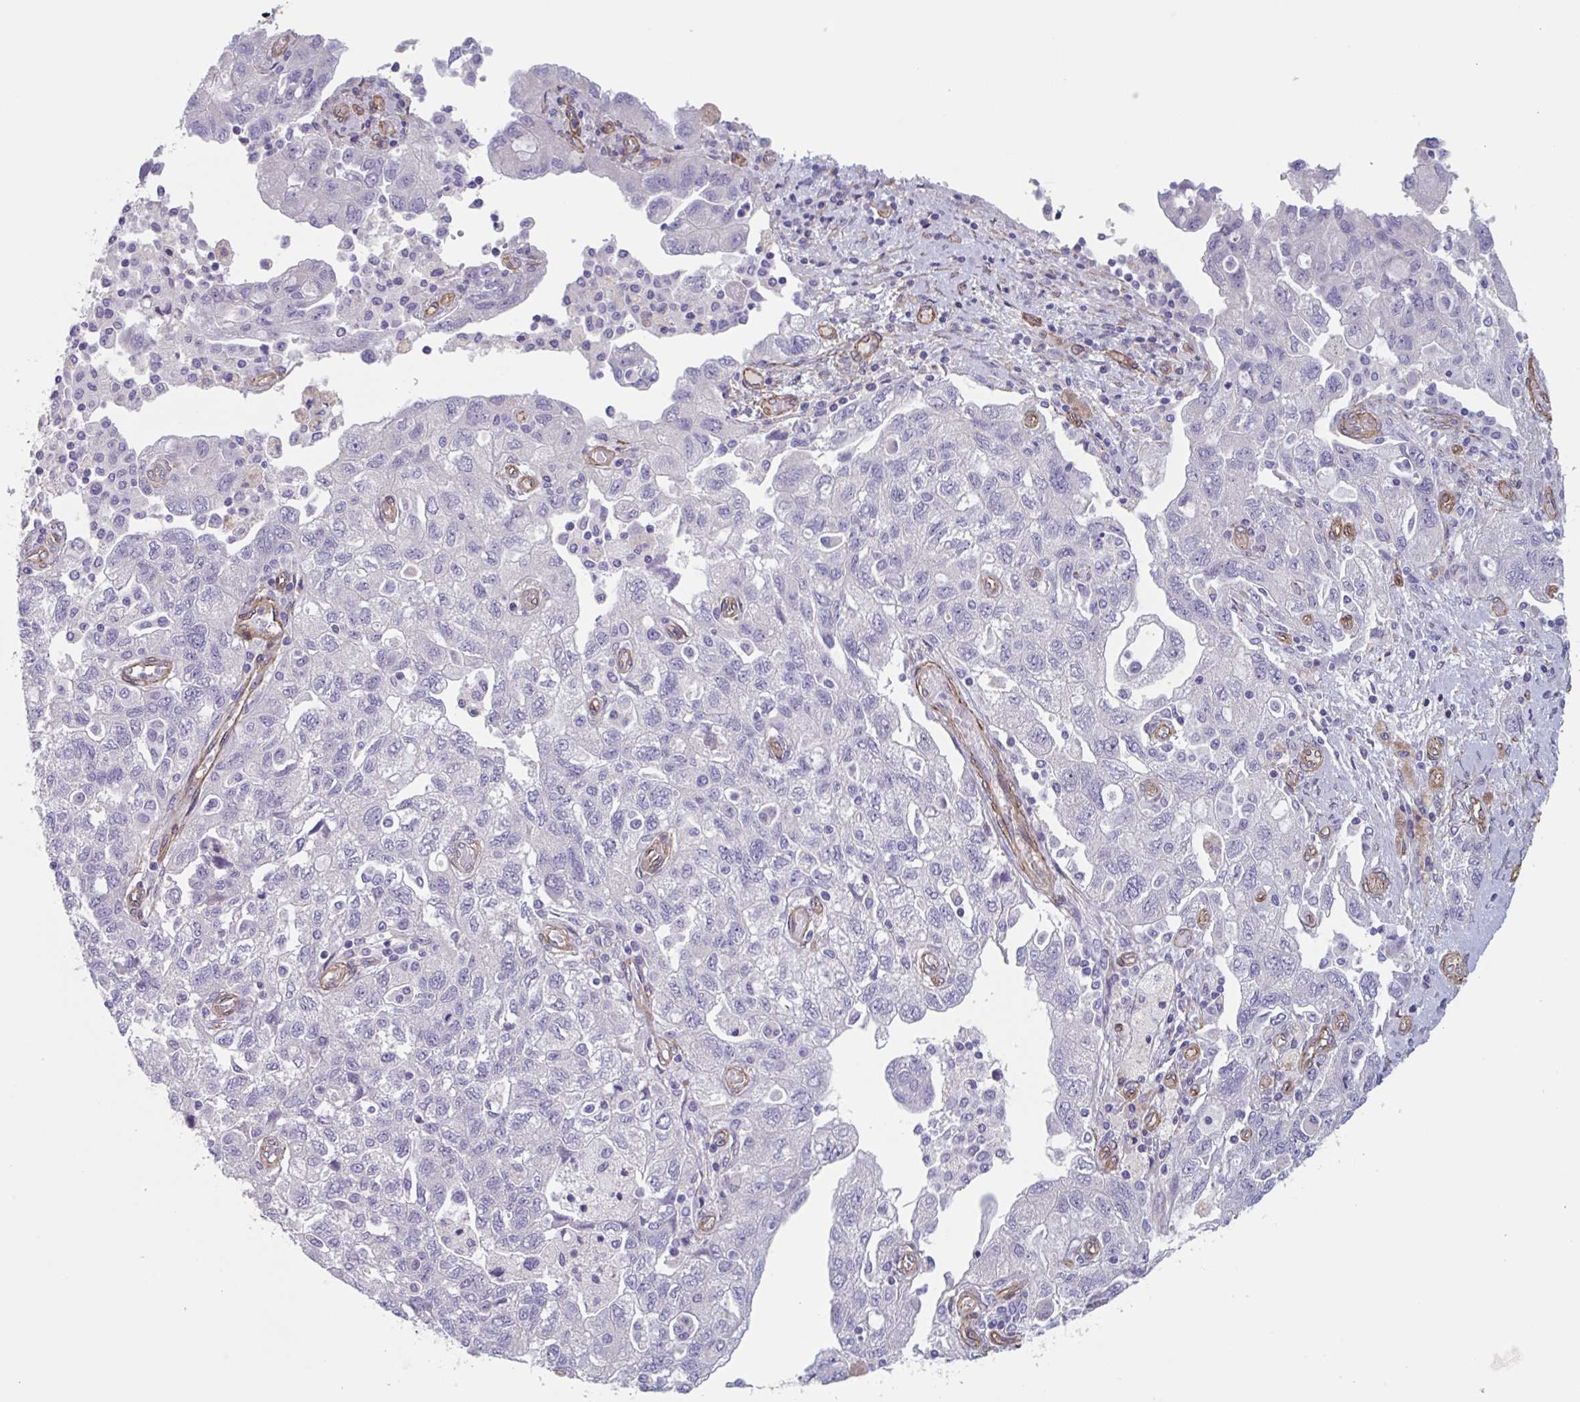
{"staining": {"intensity": "negative", "quantity": "none", "location": "none"}, "tissue": "ovarian cancer", "cell_type": "Tumor cells", "image_type": "cancer", "snomed": [{"axis": "morphology", "description": "Carcinoma, NOS"}, {"axis": "morphology", "description": "Cystadenocarcinoma, serous, NOS"}, {"axis": "topography", "description": "Ovary"}], "caption": "High power microscopy image of an IHC histopathology image of ovarian cancer (serous cystadenocarcinoma), revealing no significant staining in tumor cells.", "gene": "CITED4", "patient": {"sex": "female", "age": 69}}